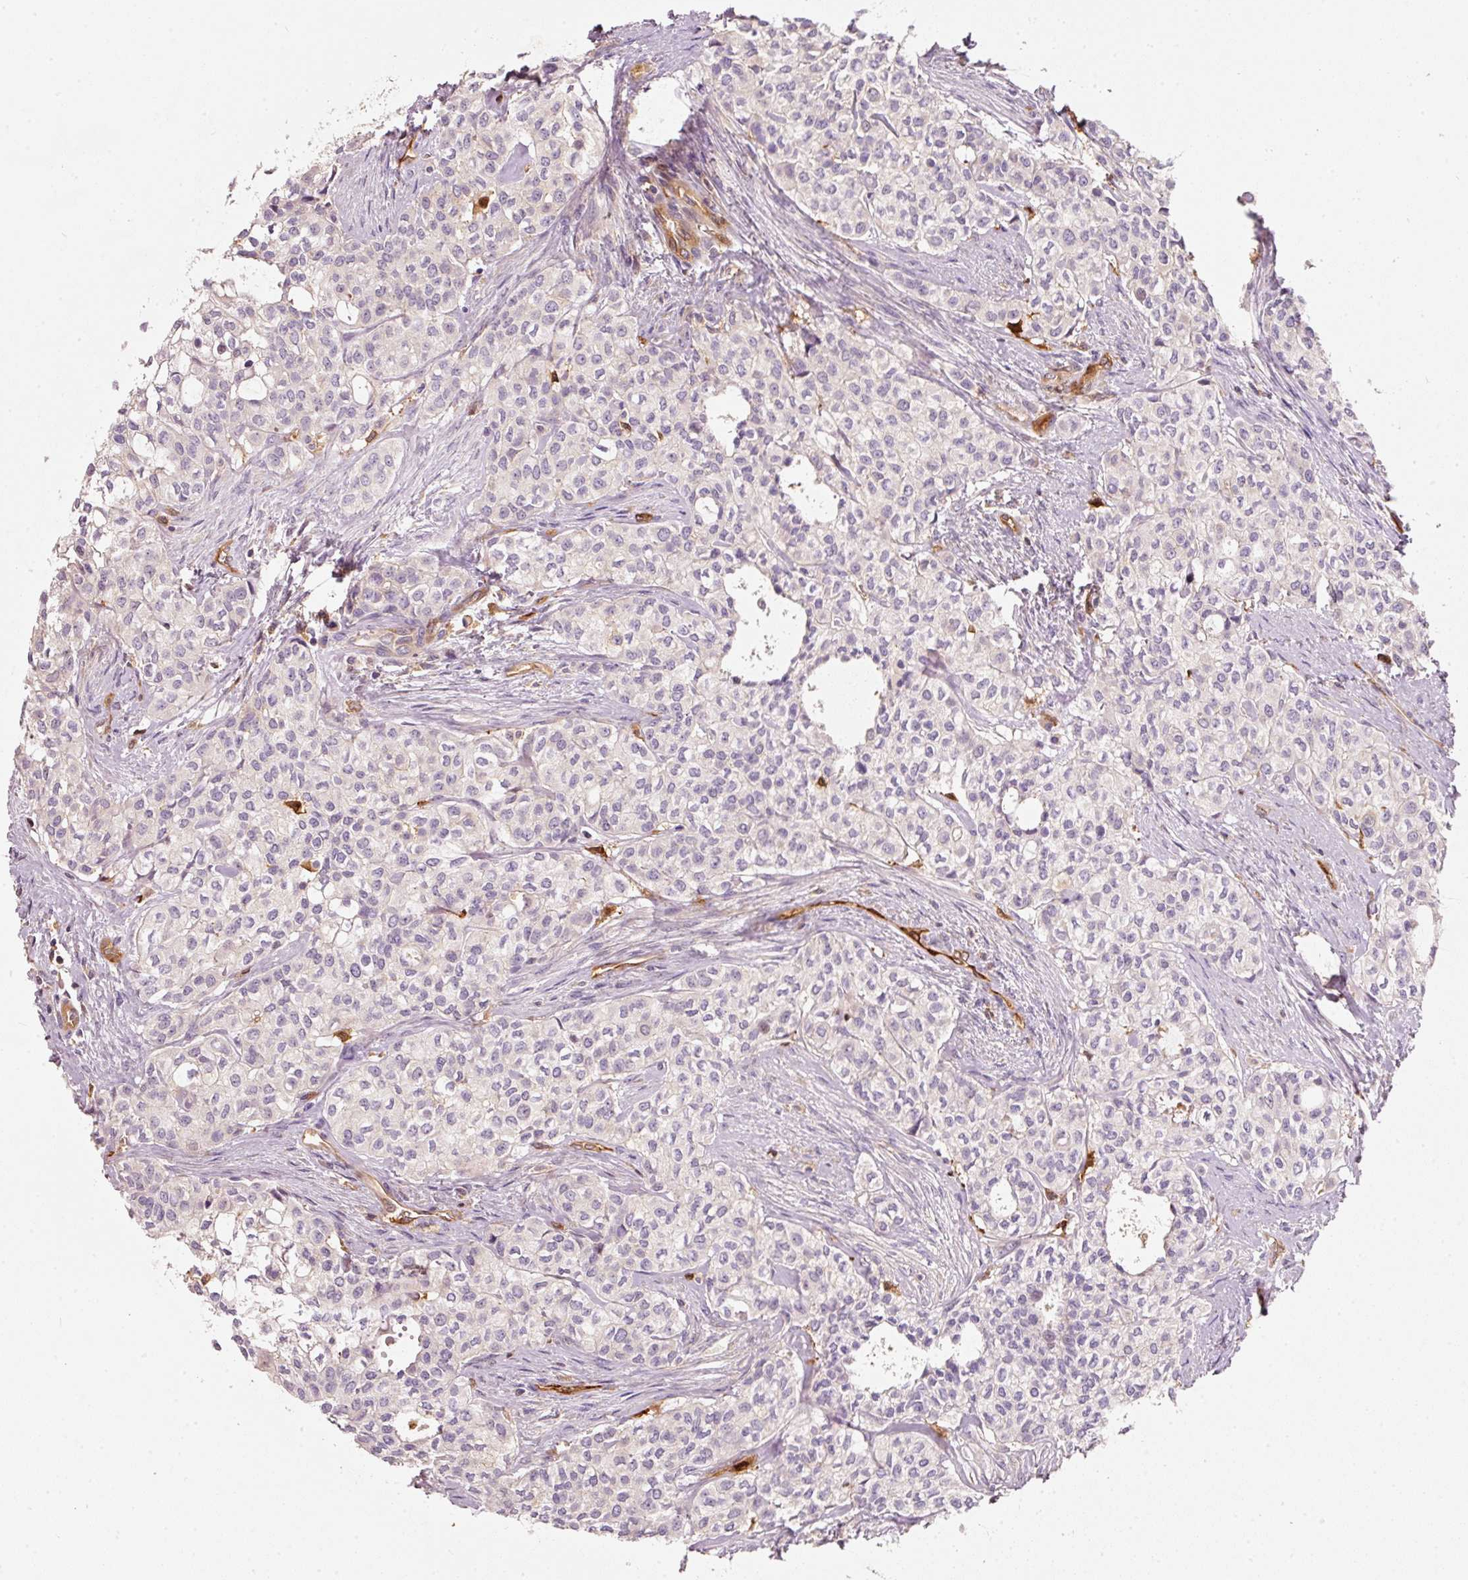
{"staining": {"intensity": "negative", "quantity": "none", "location": "none"}, "tissue": "head and neck cancer", "cell_type": "Tumor cells", "image_type": "cancer", "snomed": [{"axis": "morphology", "description": "Adenocarcinoma, NOS"}, {"axis": "topography", "description": "Head-Neck"}], "caption": "This is a image of IHC staining of head and neck cancer (adenocarcinoma), which shows no expression in tumor cells.", "gene": "IQGAP2", "patient": {"sex": "male", "age": 81}}